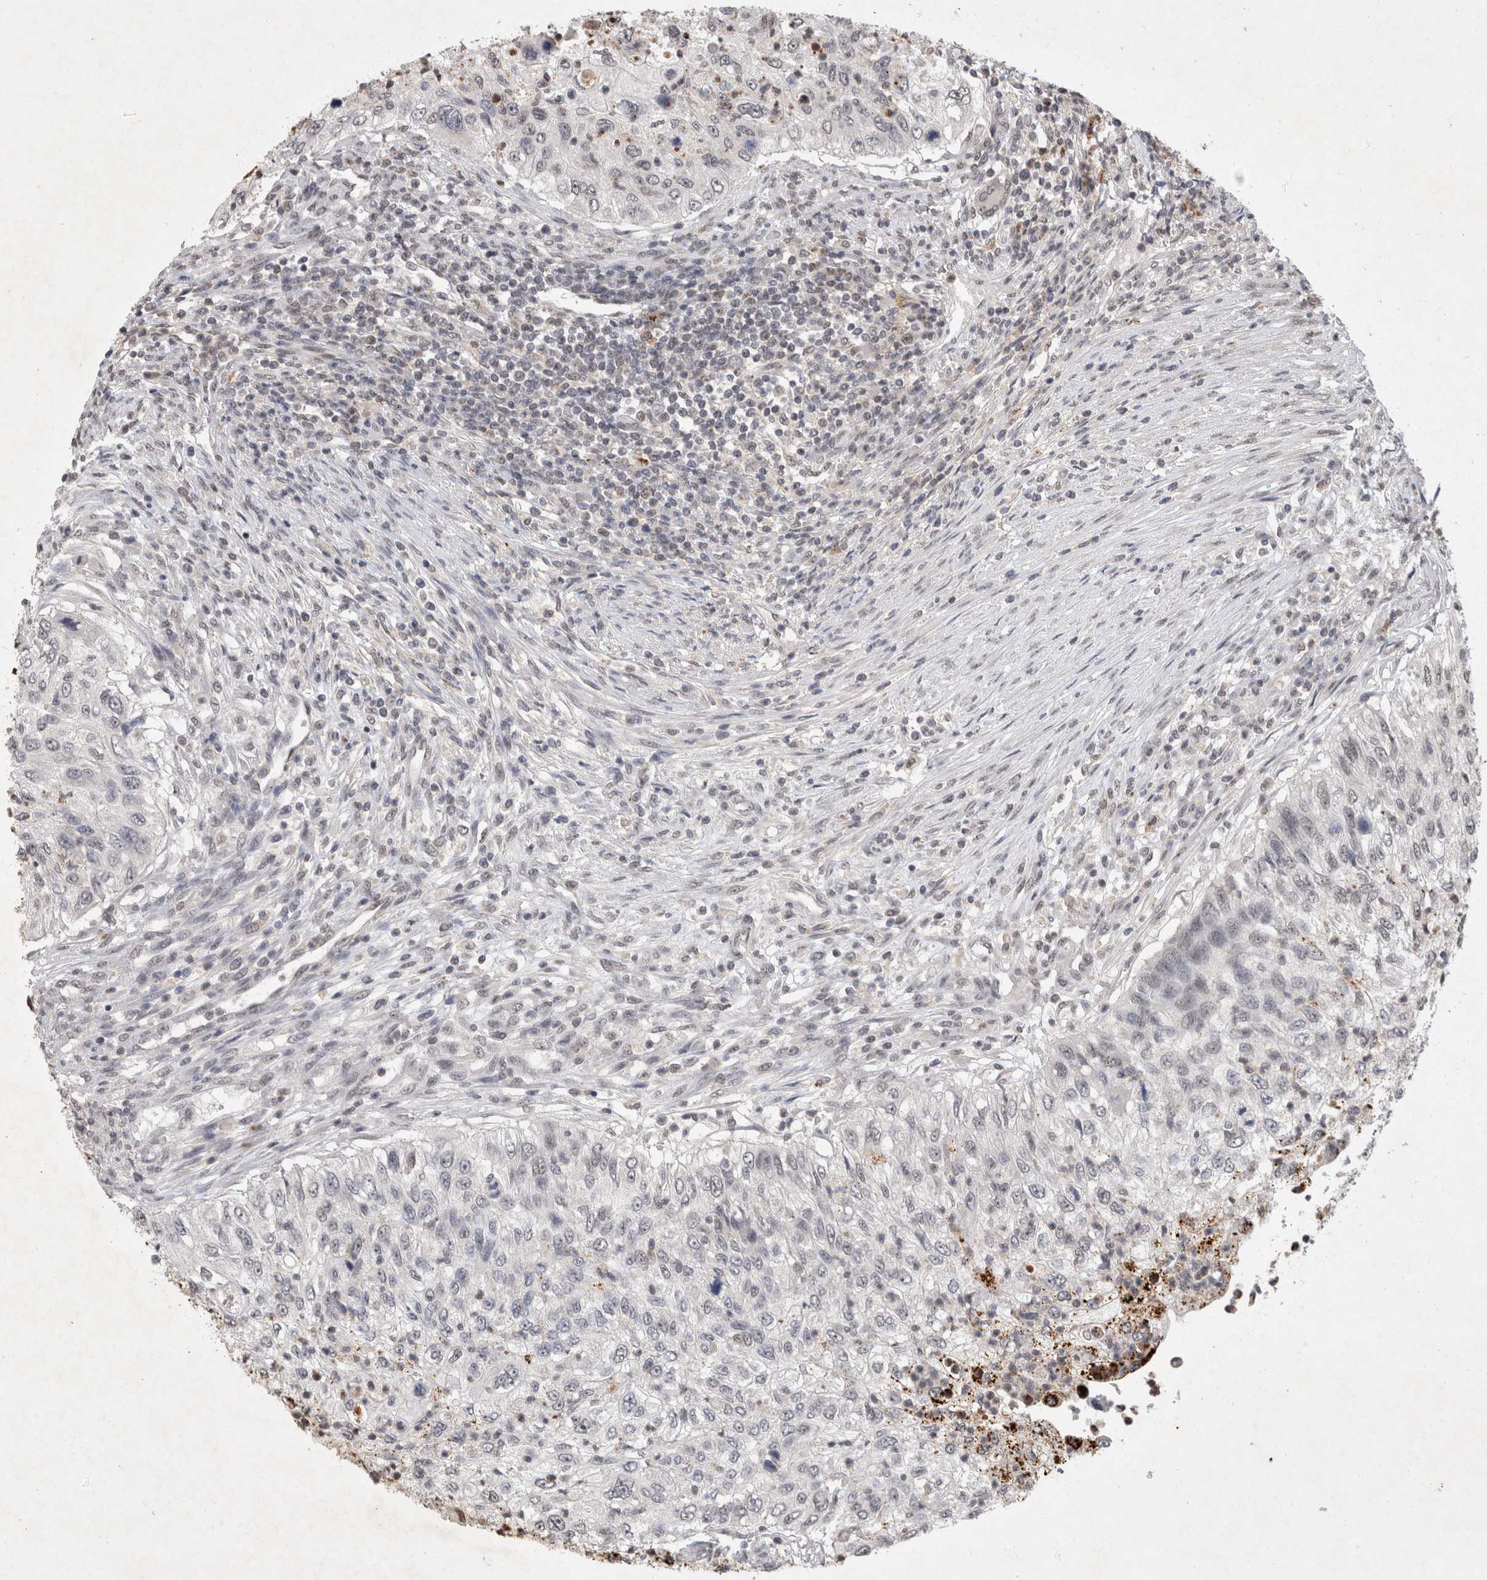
{"staining": {"intensity": "negative", "quantity": "none", "location": "none"}, "tissue": "urothelial cancer", "cell_type": "Tumor cells", "image_type": "cancer", "snomed": [{"axis": "morphology", "description": "Urothelial carcinoma, High grade"}, {"axis": "topography", "description": "Urinary bladder"}], "caption": "Immunohistochemistry (IHC) histopathology image of human urothelial carcinoma (high-grade) stained for a protein (brown), which reveals no expression in tumor cells.", "gene": "XRCC5", "patient": {"sex": "female", "age": 60}}